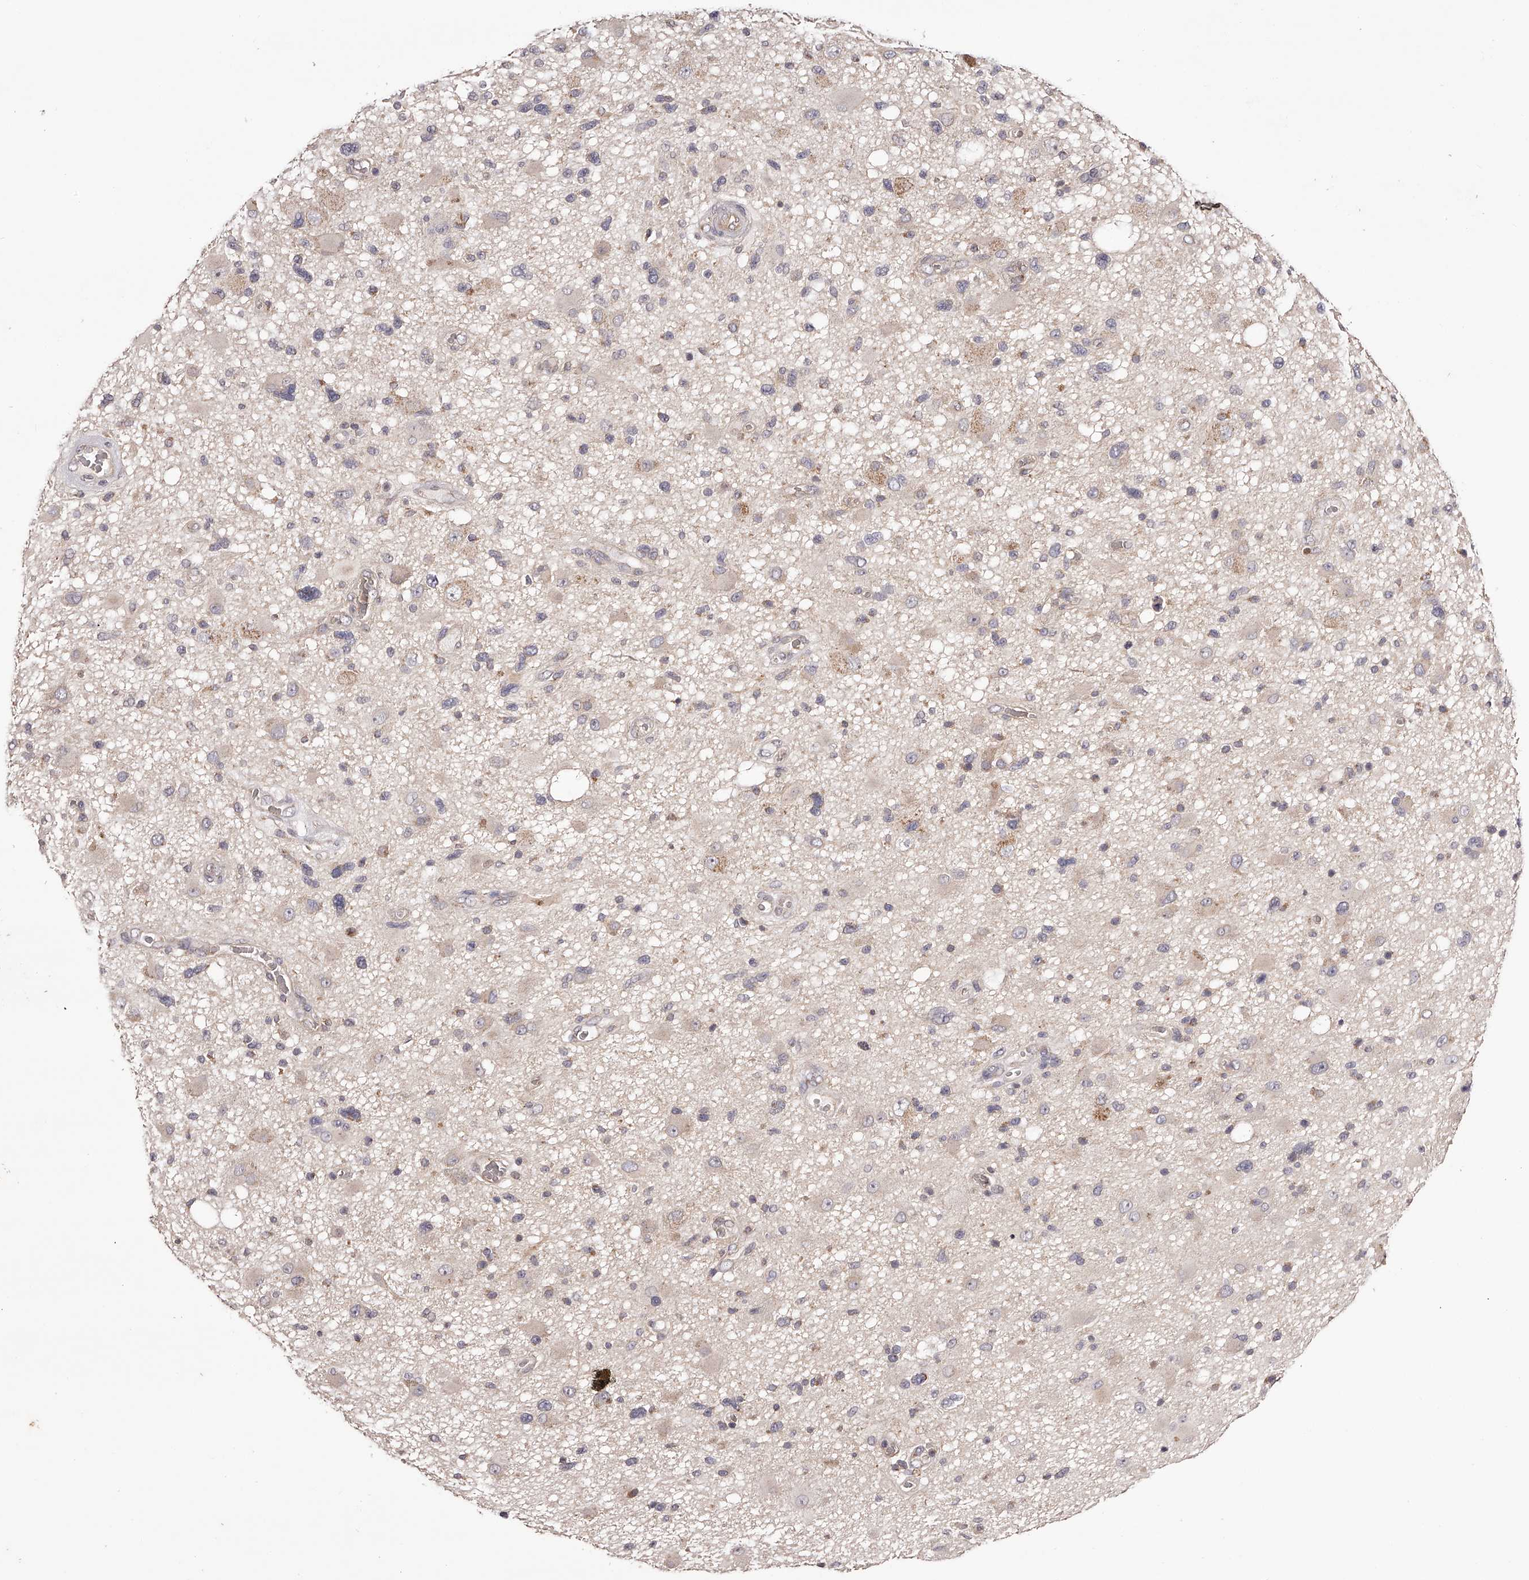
{"staining": {"intensity": "weak", "quantity": "<25%", "location": "cytoplasmic/membranous"}, "tissue": "glioma", "cell_type": "Tumor cells", "image_type": "cancer", "snomed": [{"axis": "morphology", "description": "Glioma, malignant, High grade"}, {"axis": "topography", "description": "Brain"}], "caption": "High magnification brightfield microscopy of high-grade glioma (malignant) stained with DAB (3,3'-diaminobenzidine) (brown) and counterstained with hematoxylin (blue): tumor cells show no significant staining.", "gene": "ODF2L", "patient": {"sex": "male", "age": 33}}